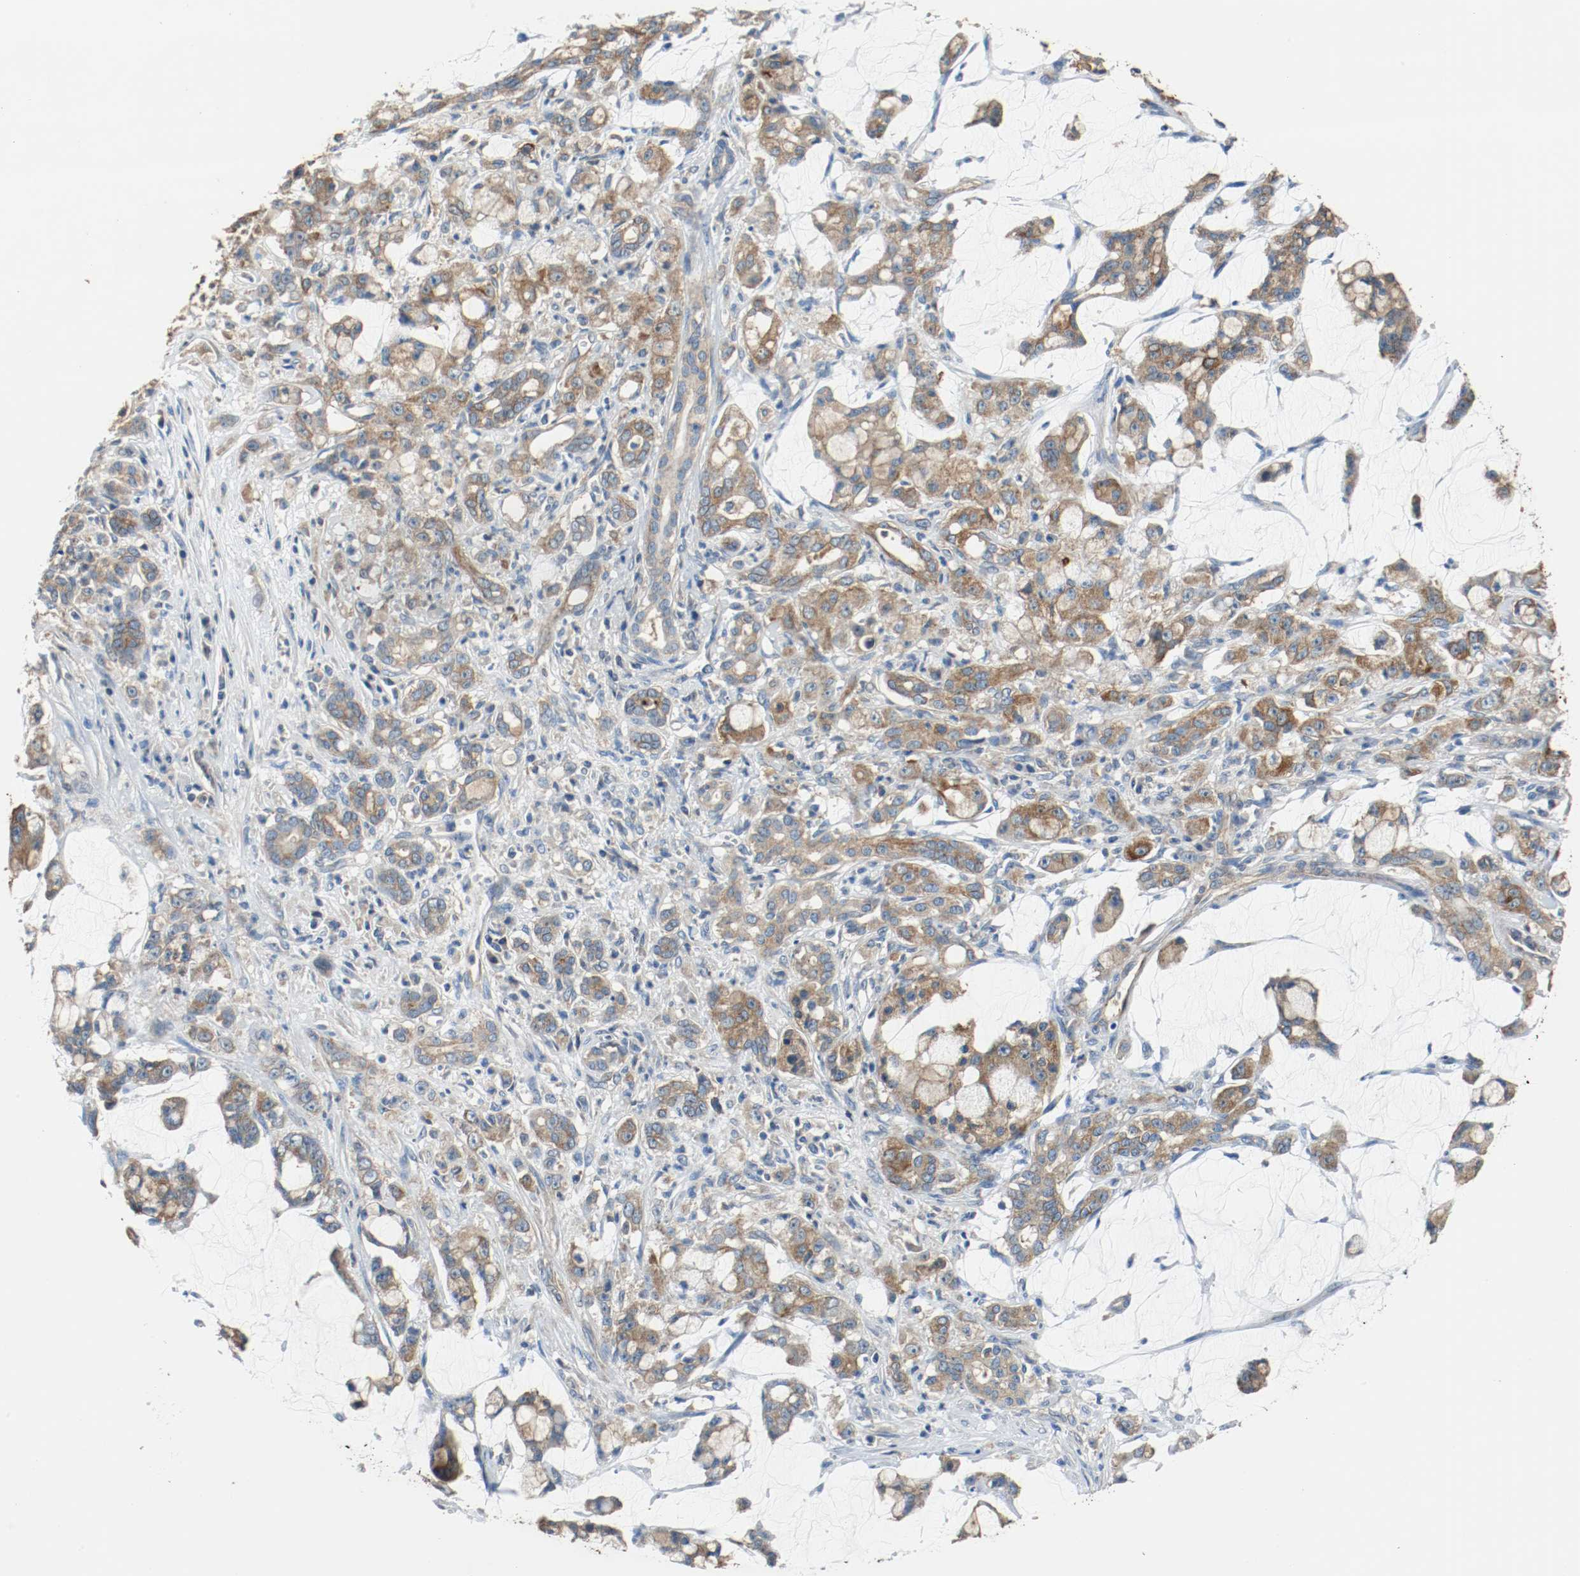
{"staining": {"intensity": "moderate", "quantity": ">75%", "location": "cytoplasmic/membranous"}, "tissue": "pancreatic cancer", "cell_type": "Tumor cells", "image_type": "cancer", "snomed": [{"axis": "morphology", "description": "Adenocarcinoma, NOS"}, {"axis": "topography", "description": "Pancreas"}], "caption": "IHC histopathology image of neoplastic tissue: pancreatic adenocarcinoma stained using immunohistochemistry shows medium levels of moderate protein expression localized specifically in the cytoplasmic/membranous of tumor cells, appearing as a cytoplasmic/membranous brown color.", "gene": "TUBA3D", "patient": {"sex": "female", "age": 73}}